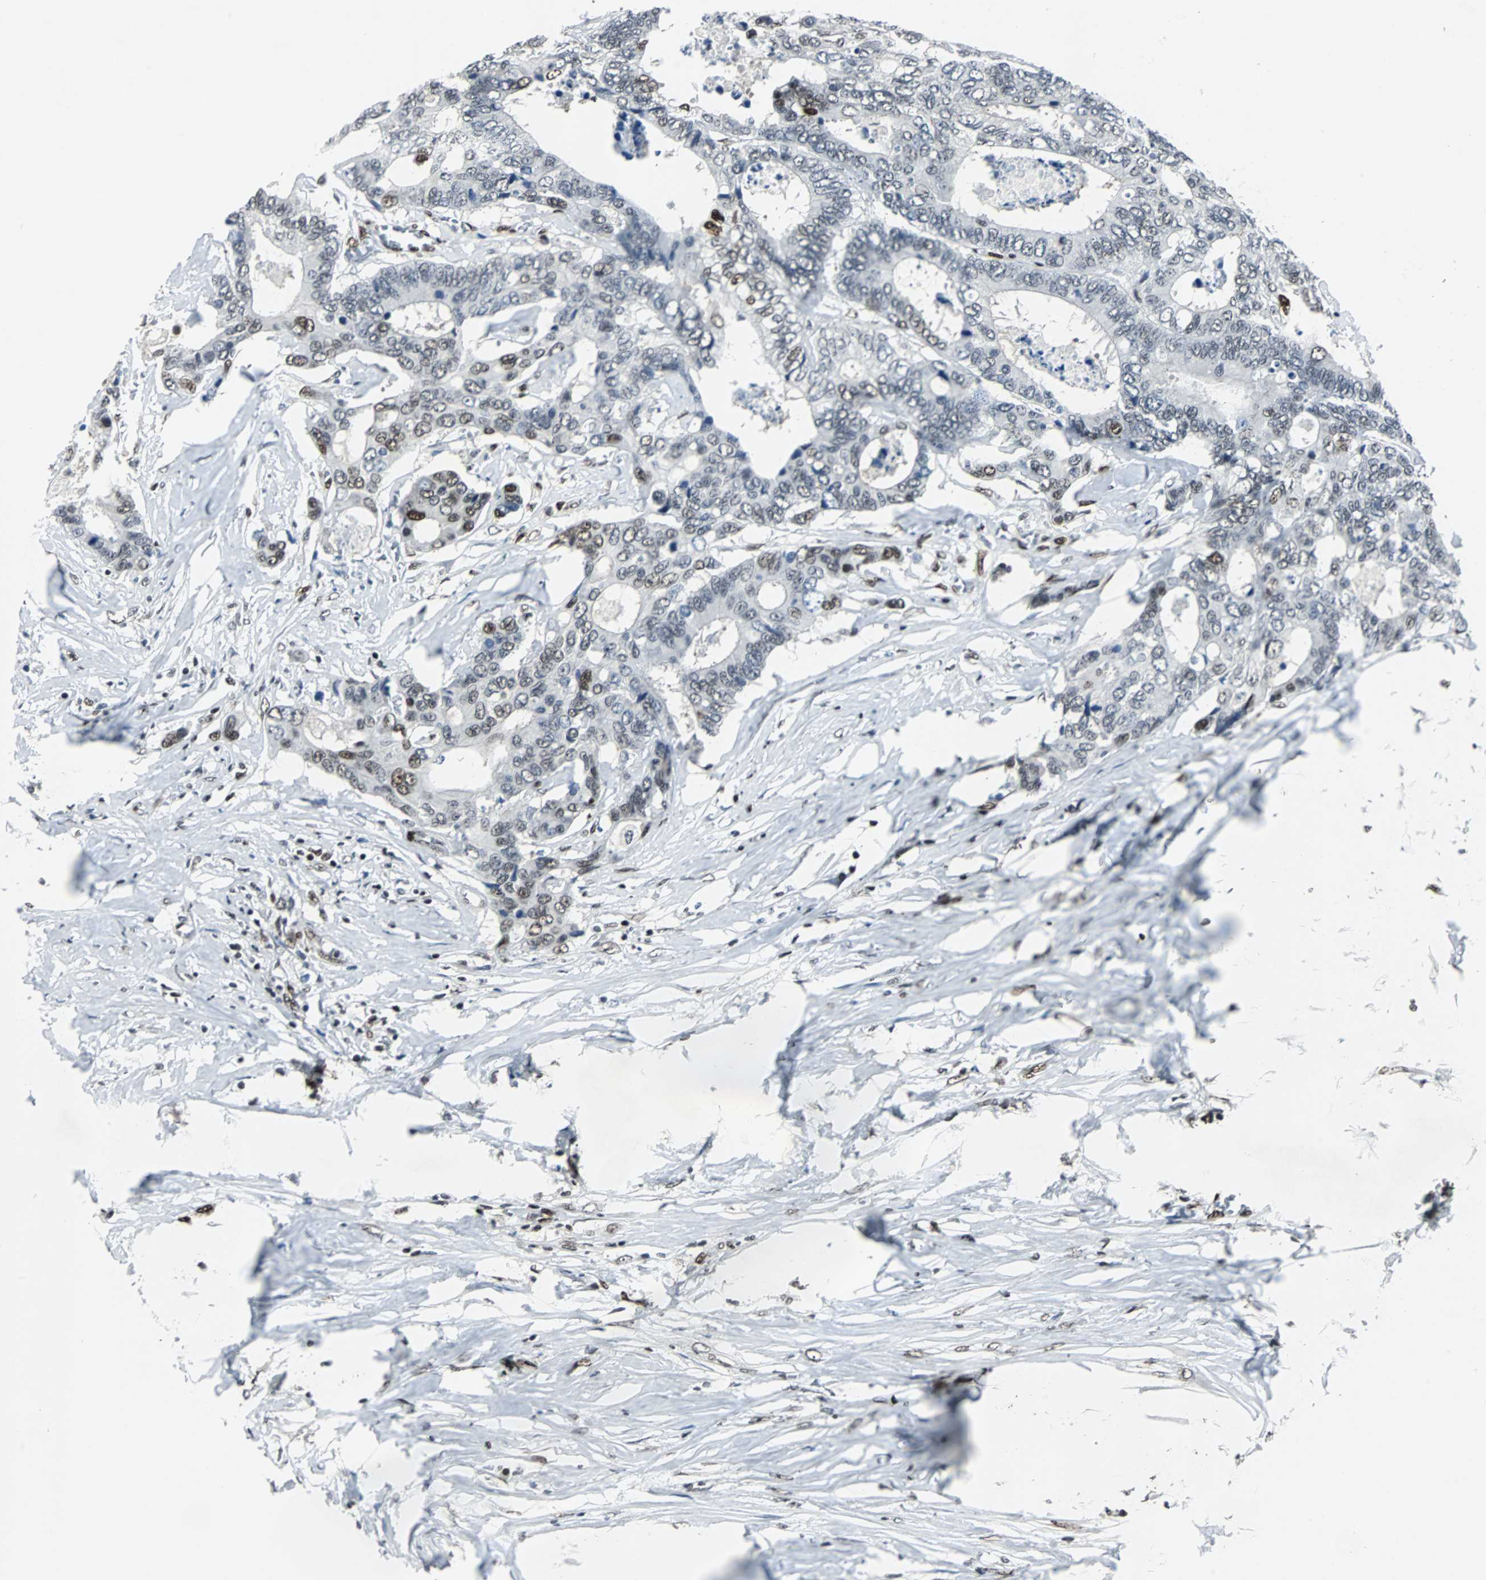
{"staining": {"intensity": "moderate", "quantity": "25%-75%", "location": "nuclear"}, "tissue": "colorectal cancer", "cell_type": "Tumor cells", "image_type": "cancer", "snomed": [{"axis": "morphology", "description": "Adenocarcinoma, NOS"}, {"axis": "topography", "description": "Rectum"}], "caption": "DAB immunohistochemical staining of adenocarcinoma (colorectal) displays moderate nuclear protein expression in approximately 25%-75% of tumor cells. (brown staining indicates protein expression, while blue staining denotes nuclei).", "gene": "MEF2D", "patient": {"sex": "male", "age": 55}}